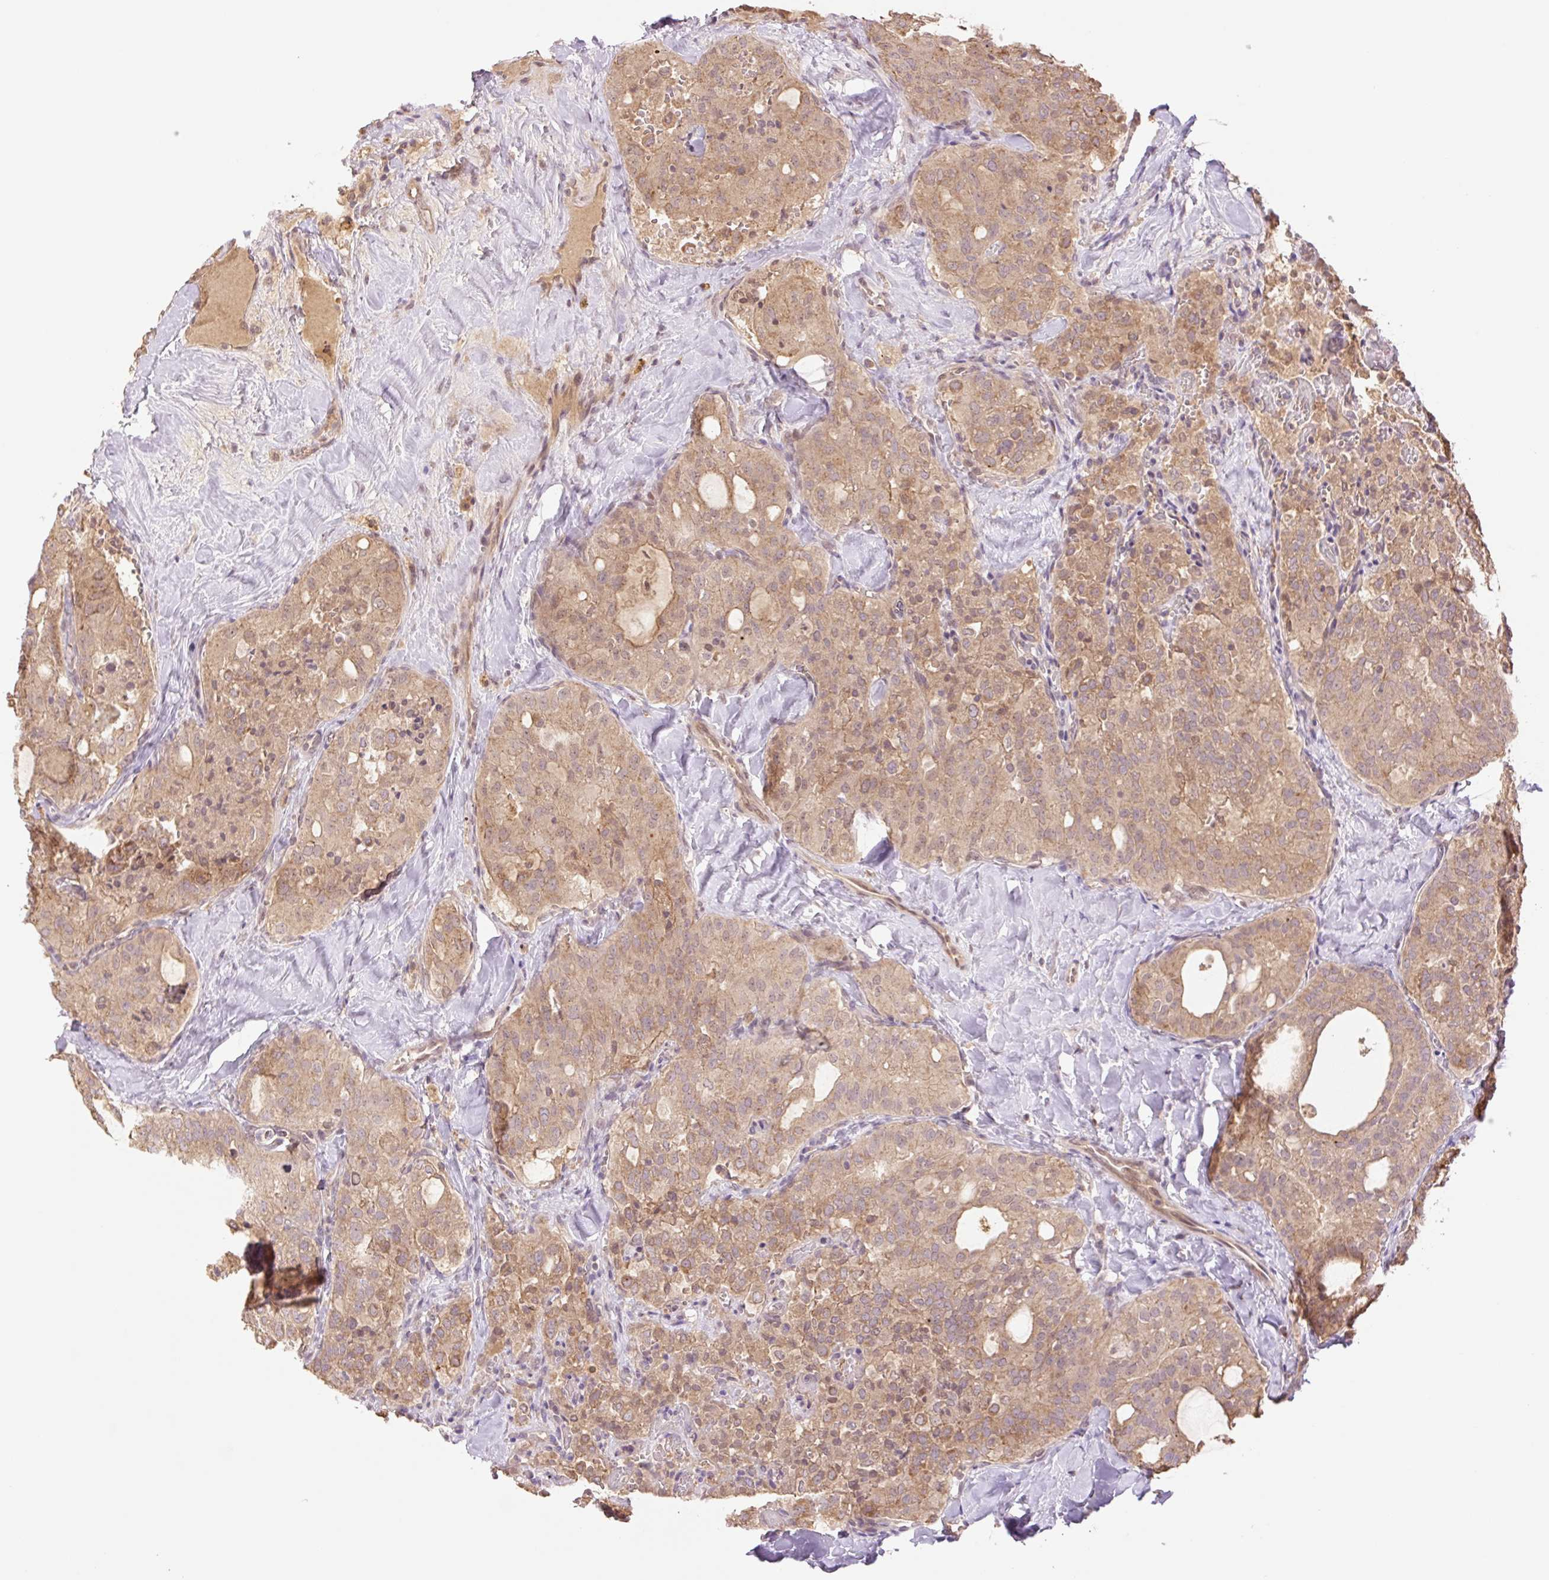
{"staining": {"intensity": "moderate", "quantity": ">75%", "location": "cytoplasmic/membranous"}, "tissue": "thyroid cancer", "cell_type": "Tumor cells", "image_type": "cancer", "snomed": [{"axis": "morphology", "description": "Follicular adenoma carcinoma, NOS"}, {"axis": "topography", "description": "Thyroid gland"}], "caption": "Immunohistochemistry (IHC) histopathology image of neoplastic tissue: human thyroid cancer stained using immunohistochemistry displays medium levels of moderate protein expression localized specifically in the cytoplasmic/membranous of tumor cells, appearing as a cytoplasmic/membranous brown color.", "gene": "YJU2B", "patient": {"sex": "male", "age": 75}}